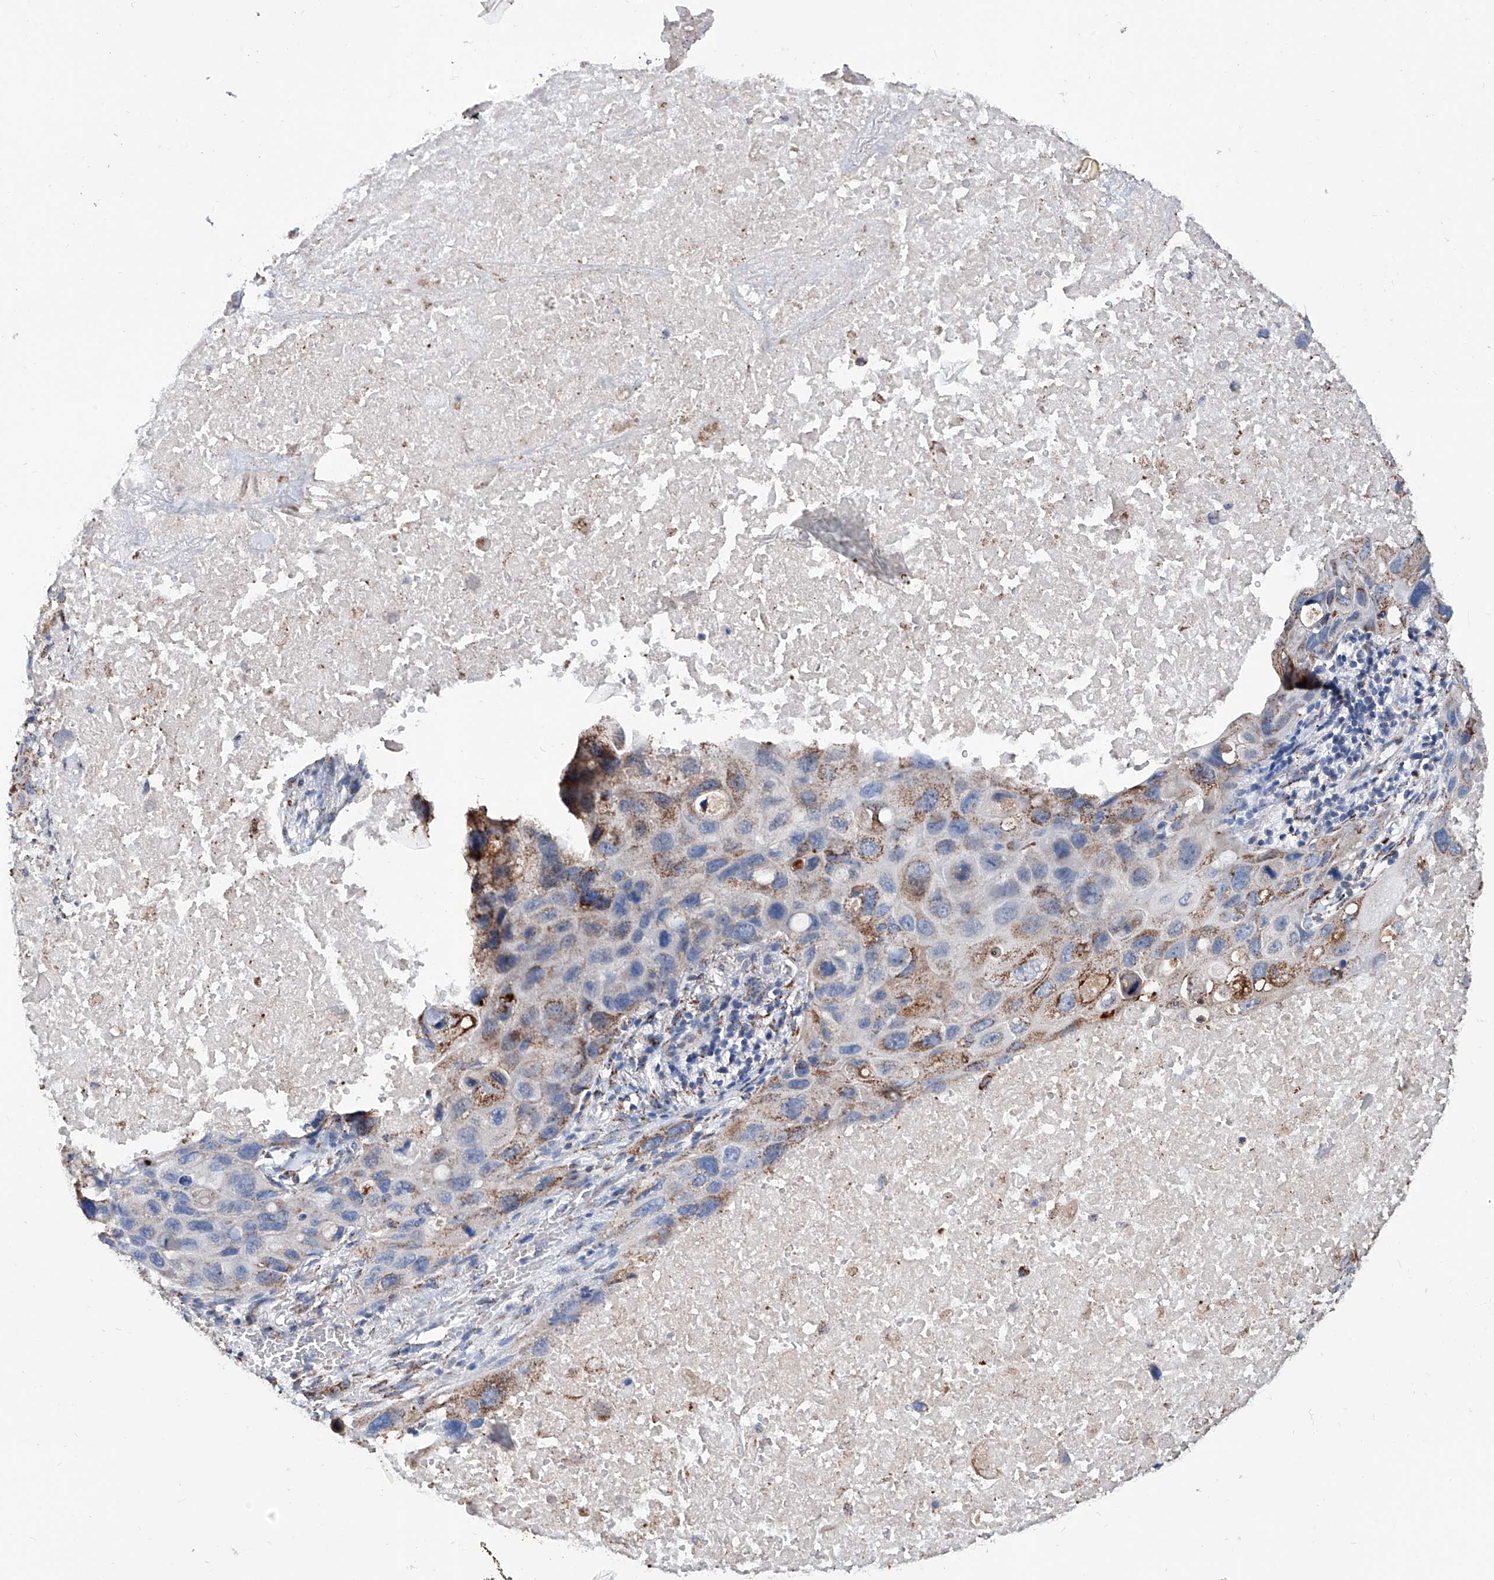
{"staining": {"intensity": "moderate", "quantity": "<25%", "location": "cytoplasmic/membranous"}, "tissue": "lung cancer", "cell_type": "Tumor cells", "image_type": "cancer", "snomed": [{"axis": "morphology", "description": "Squamous cell carcinoma, NOS"}, {"axis": "topography", "description": "Lung"}], "caption": "Protein staining of lung cancer tissue demonstrates moderate cytoplasmic/membranous positivity in approximately <25% of tumor cells.", "gene": "NHS", "patient": {"sex": "female", "age": 73}}